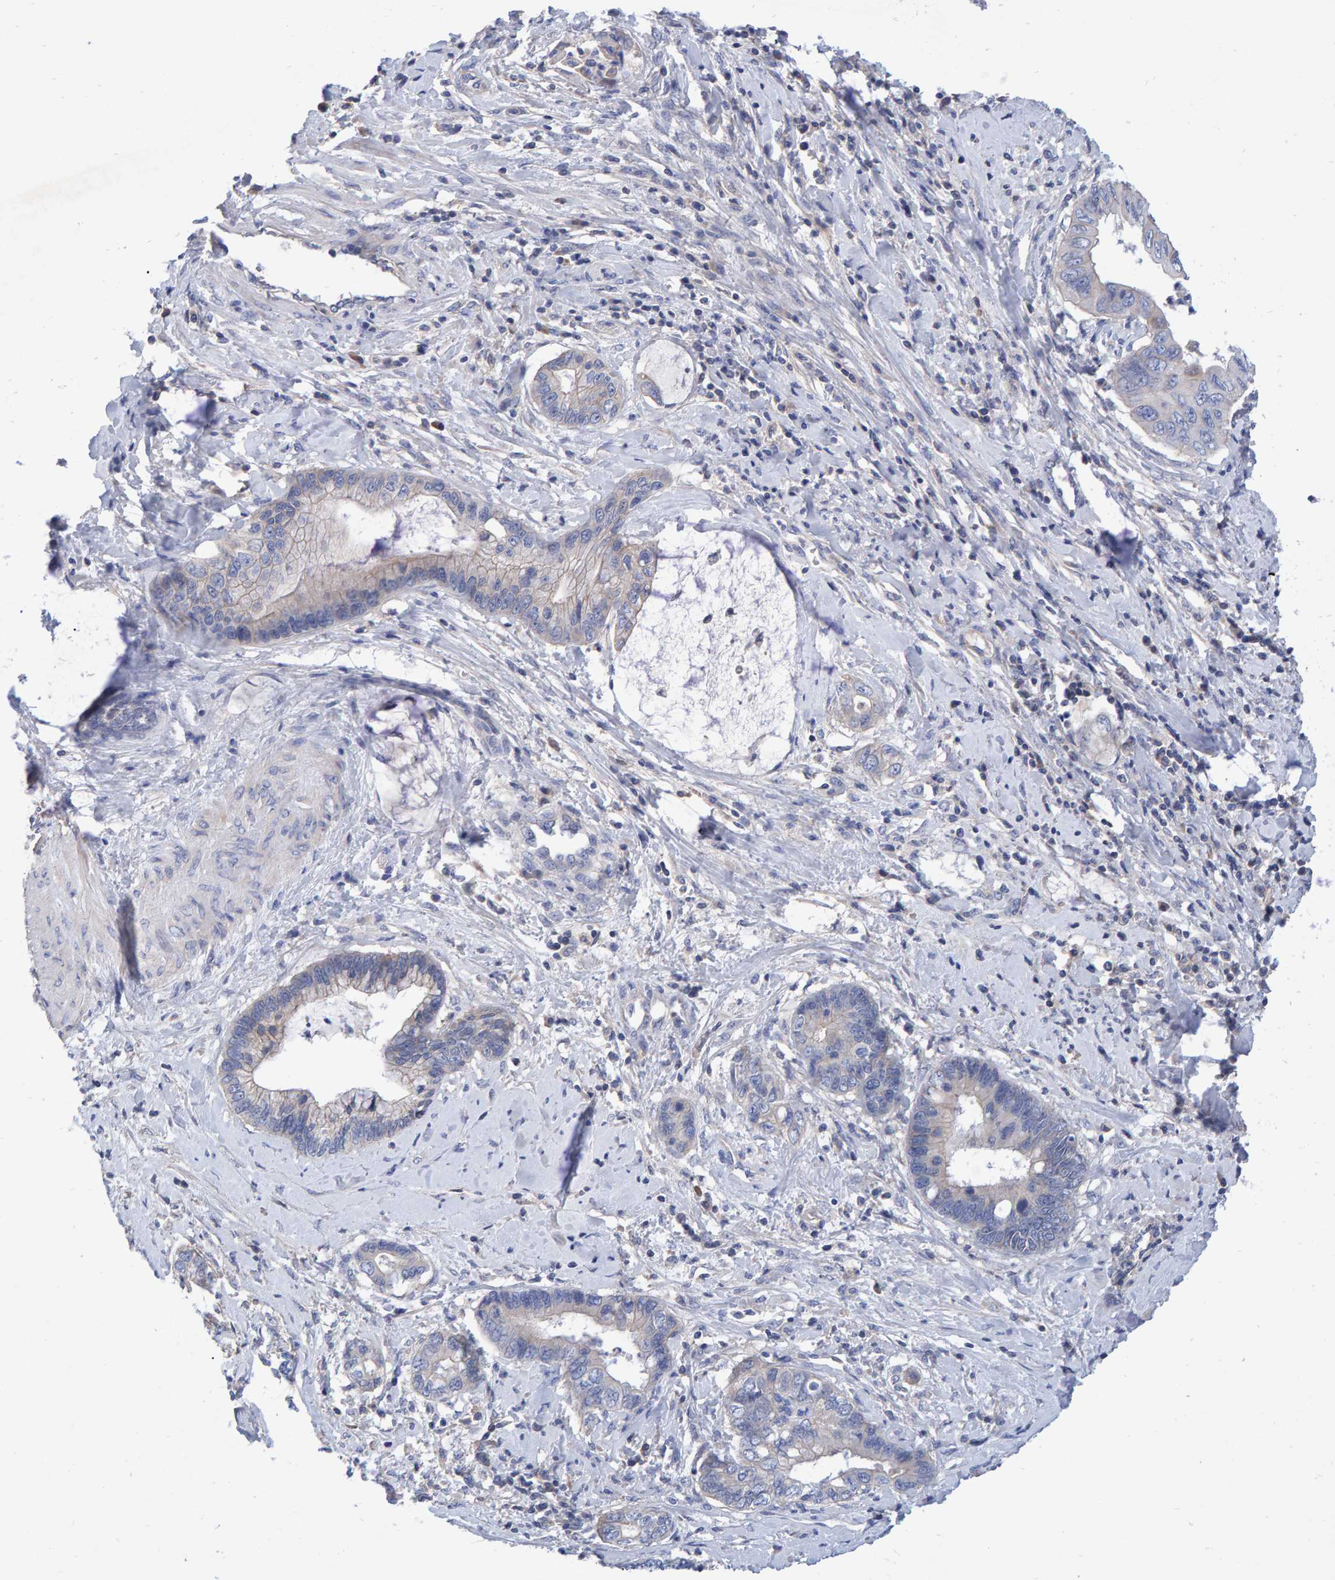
{"staining": {"intensity": "negative", "quantity": "none", "location": "none"}, "tissue": "cervical cancer", "cell_type": "Tumor cells", "image_type": "cancer", "snomed": [{"axis": "morphology", "description": "Adenocarcinoma, NOS"}, {"axis": "topography", "description": "Cervix"}], "caption": "Micrograph shows no protein staining in tumor cells of cervical cancer (adenocarcinoma) tissue.", "gene": "EFR3A", "patient": {"sex": "female", "age": 44}}